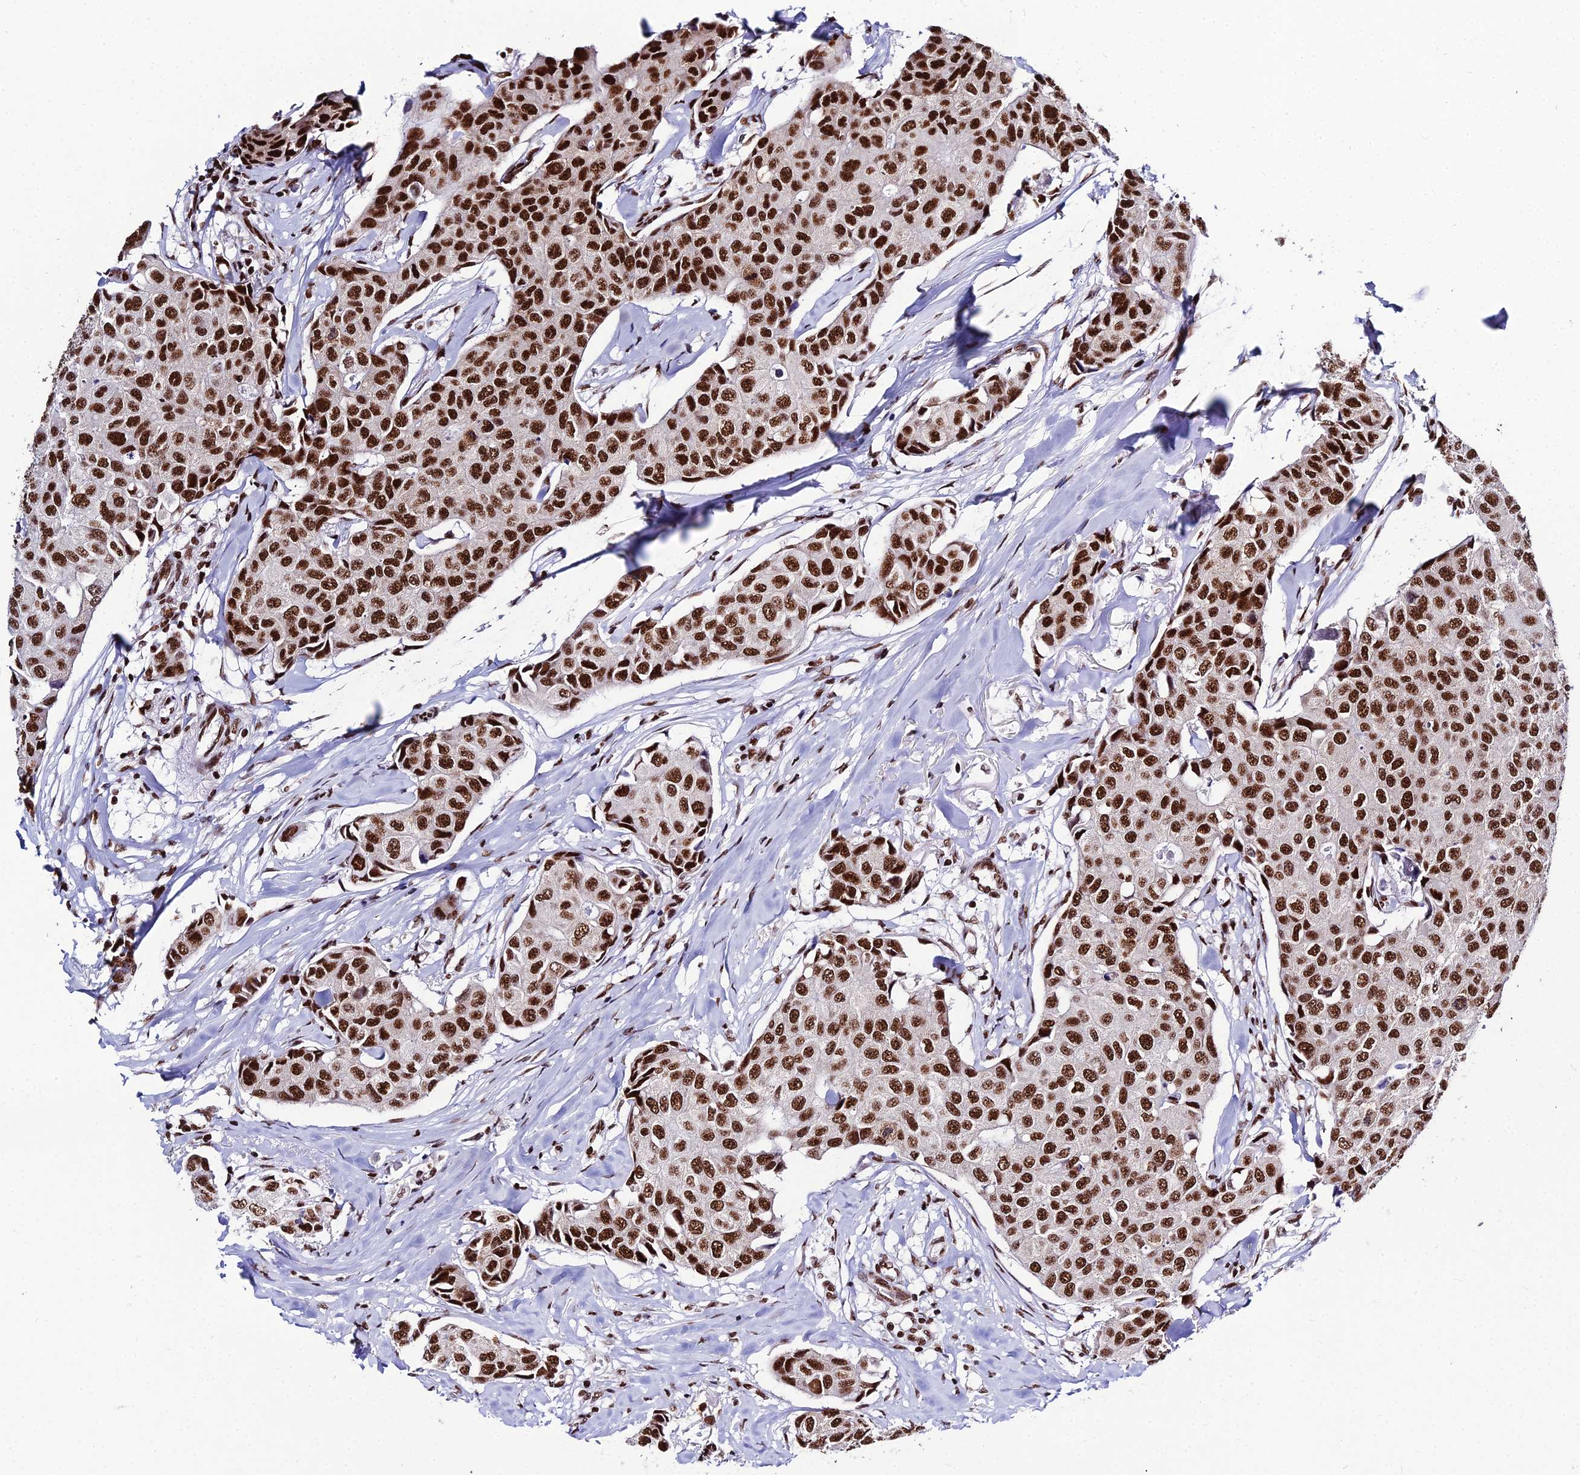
{"staining": {"intensity": "strong", "quantity": ">75%", "location": "nuclear"}, "tissue": "breast cancer", "cell_type": "Tumor cells", "image_type": "cancer", "snomed": [{"axis": "morphology", "description": "Duct carcinoma"}, {"axis": "topography", "description": "Breast"}], "caption": "Invasive ductal carcinoma (breast) tissue displays strong nuclear expression in about >75% of tumor cells, visualized by immunohistochemistry. (DAB = brown stain, brightfield microscopy at high magnification).", "gene": "HNRNPH1", "patient": {"sex": "female", "age": 80}}